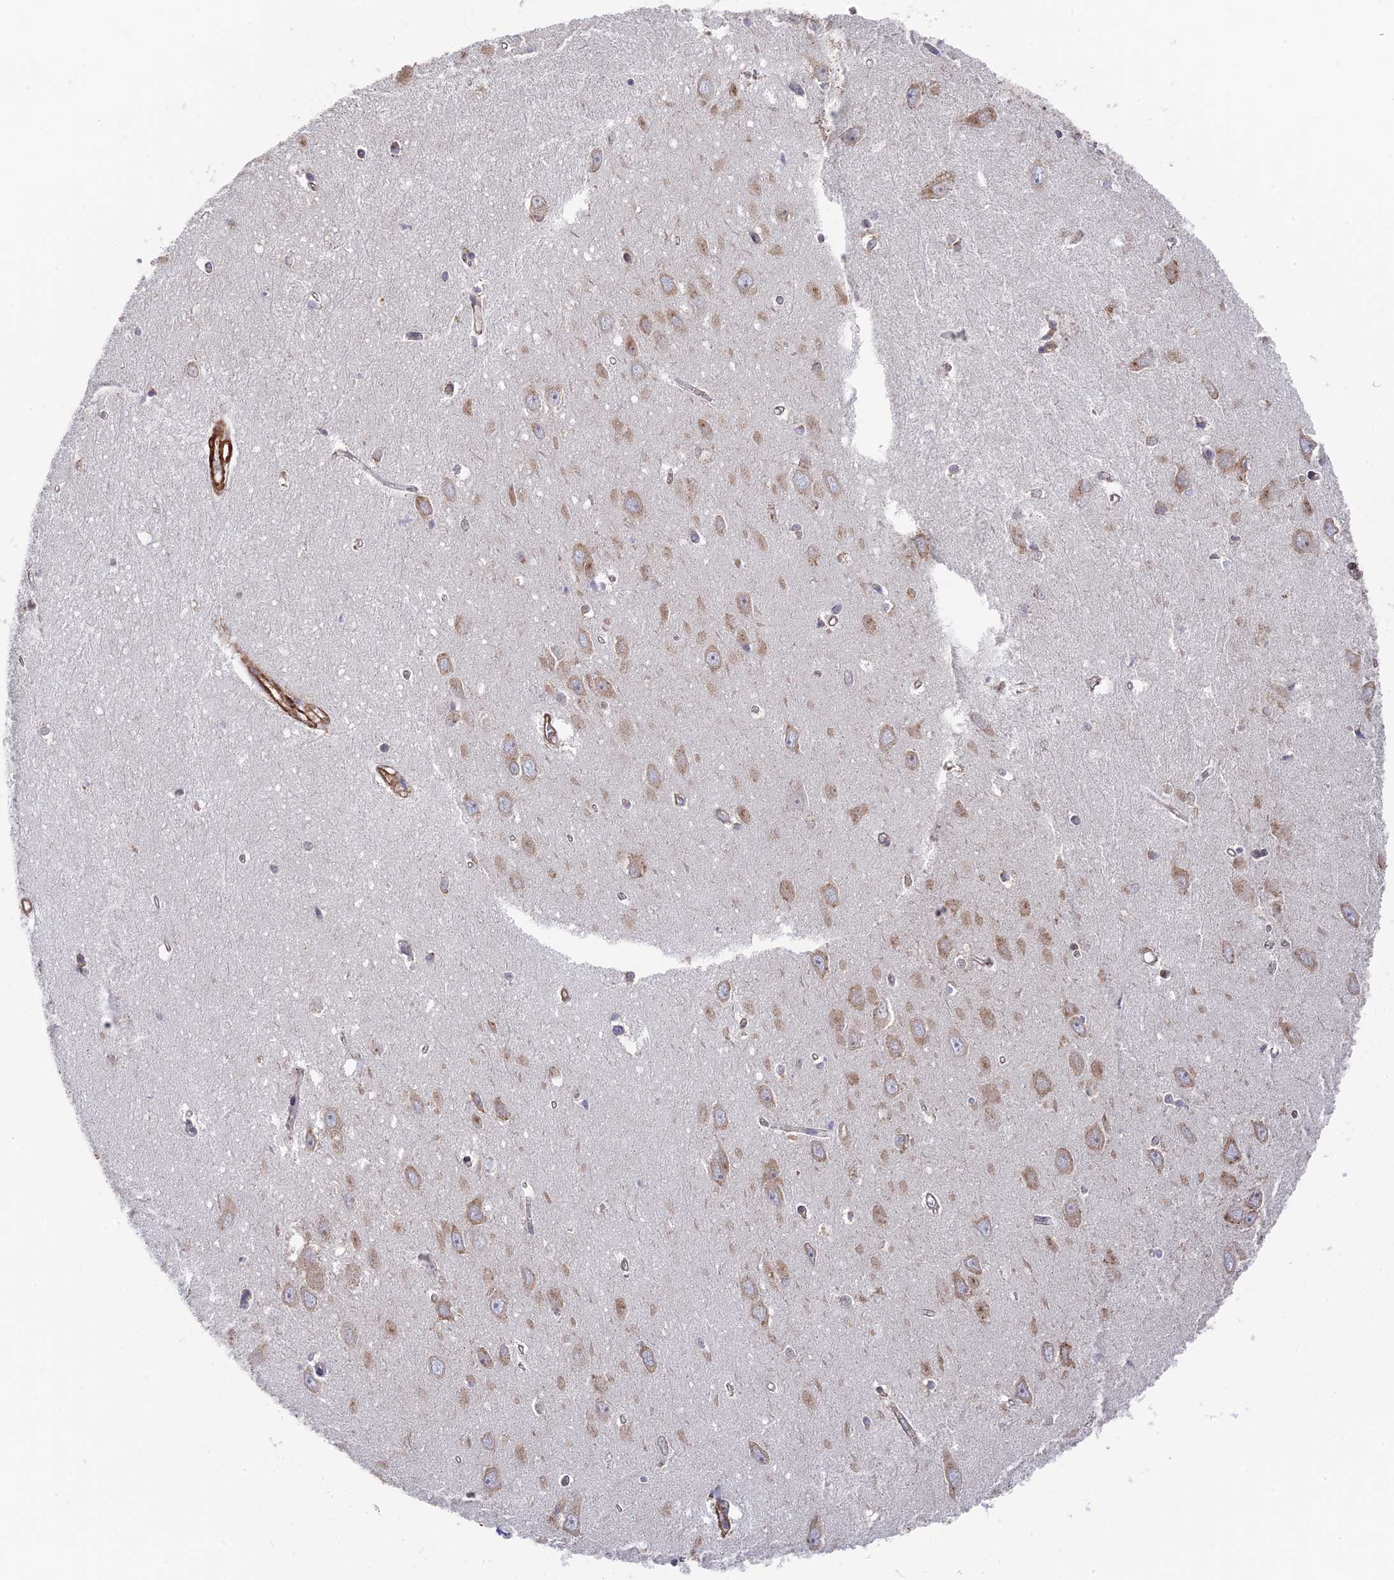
{"staining": {"intensity": "negative", "quantity": "none", "location": "none"}, "tissue": "hippocampus", "cell_type": "Glial cells", "image_type": "normal", "snomed": [{"axis": "morphology", "description": "Normal tissue, NOS"}, {"axis": "topography", "description": "Hippocampus"}], "caption": "This image is of benign hippocampus stained with immunohistochemistry (IHC) to label a protein in brown with the nuclei are counter-stained blue. There is no staining in glial cells. The staining is performed using DAB (3,3'-diaminobenzidine) brown chromogen with nuclei counter-stained in using hematoxylin.", "gene": "ZNF320", "patient": {"sex": "female", "age": 64}}